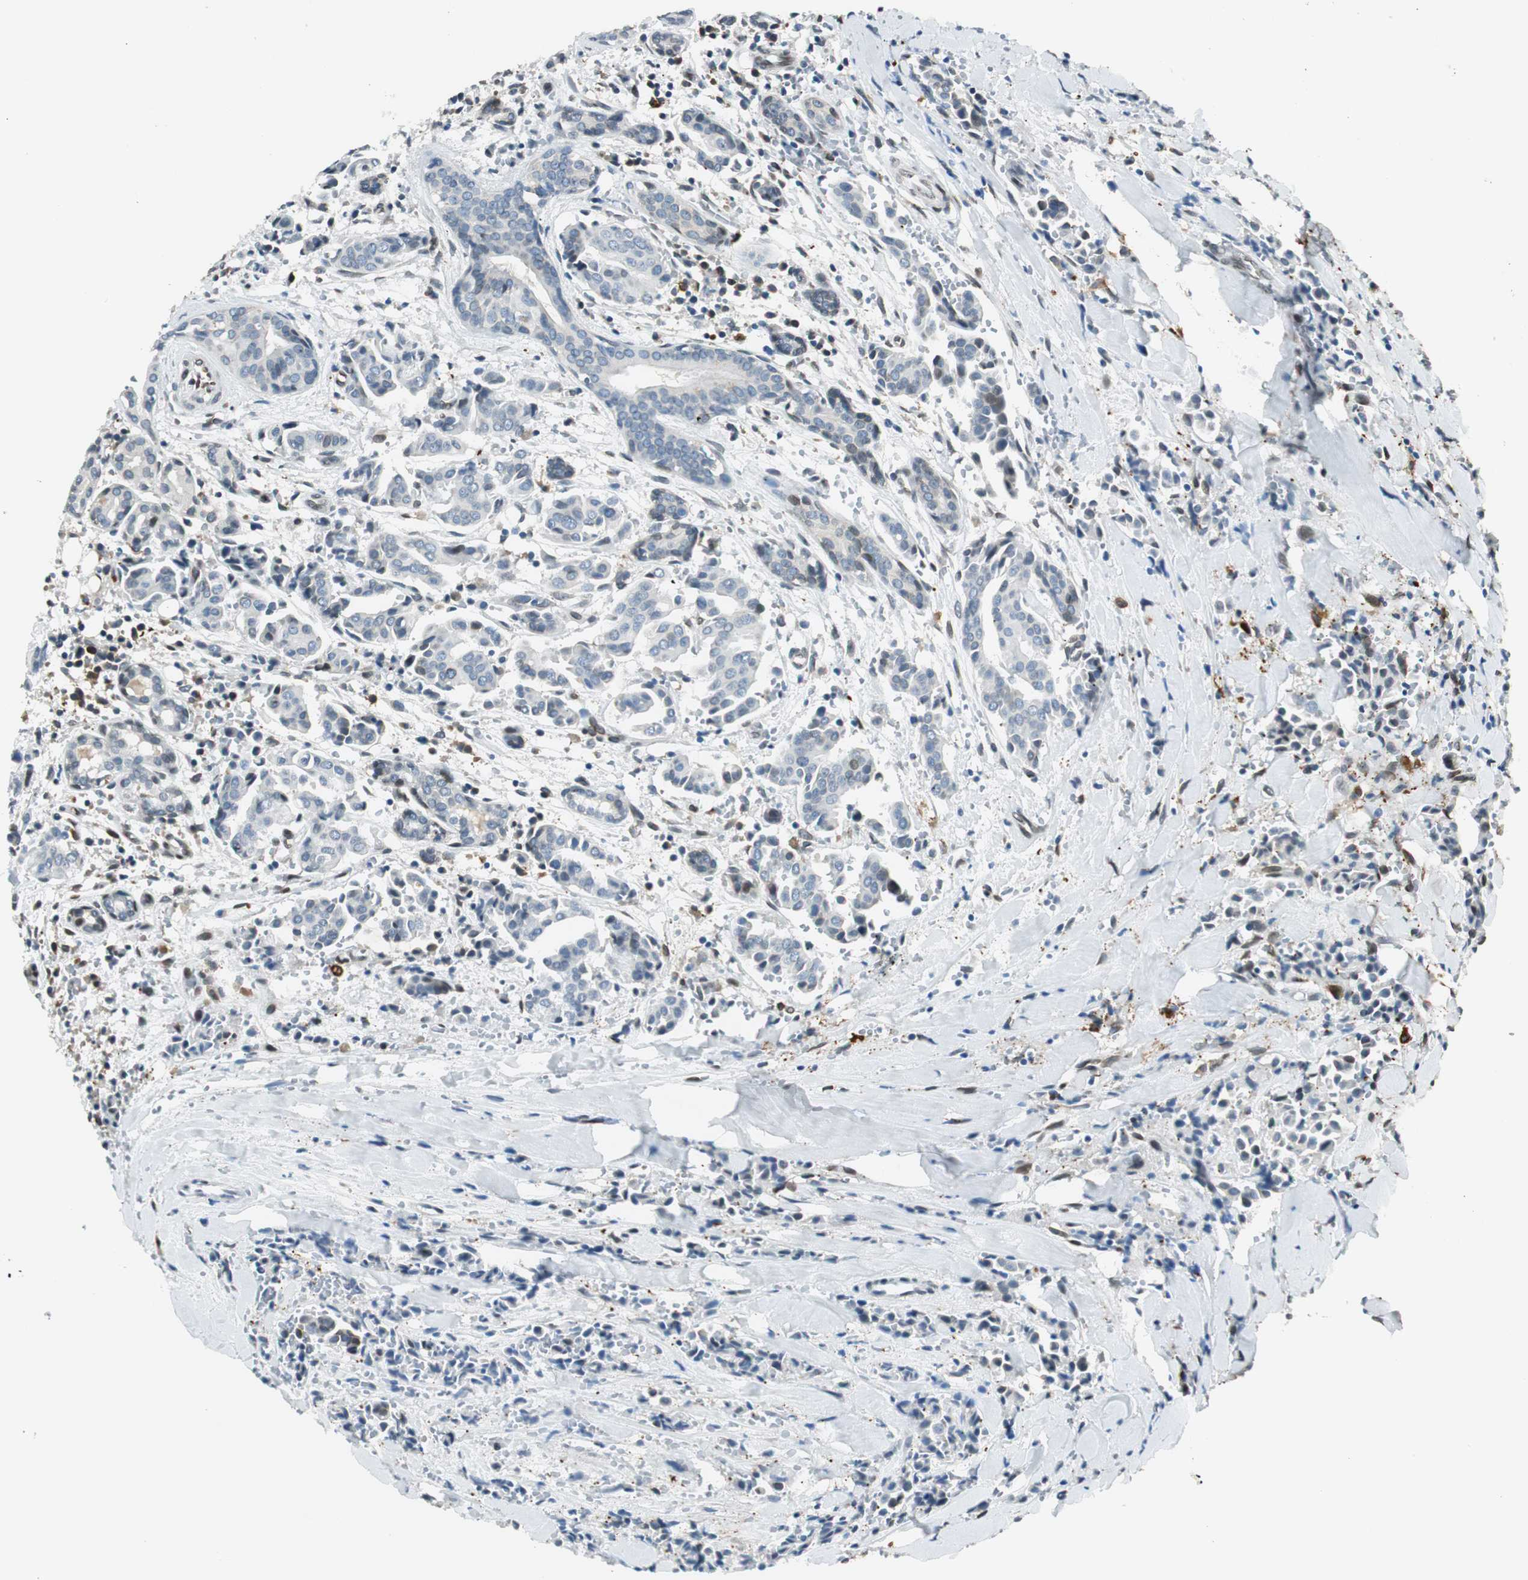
{"staining": {"intensity": "negative", "quantity": "none", "location": "none"}, "tissue": "head and neck cancer", "cell_type": "Tumor cells", "image_type": "cancer", "snomed": [{"axis": "morphology", "description": "Adenocarcinoma, NOS"}, {"axis": "topography", "description": "Salivary gland"}, {"axis": "topography", "description": "Head-Neck"}], "caption": "An immunohistochemistry (IHC) histopathology image of head and neck cancer is shown. There is no staining in tumor cells of head and neck cancer. The staining was performed using DAB to visualize the protein expression in brown, while the nuclei were stained in blue with hematoxylin (Magnification: 20x).", "gene": "TMEM260", "patient": {"sex": "female", "age": 59}}